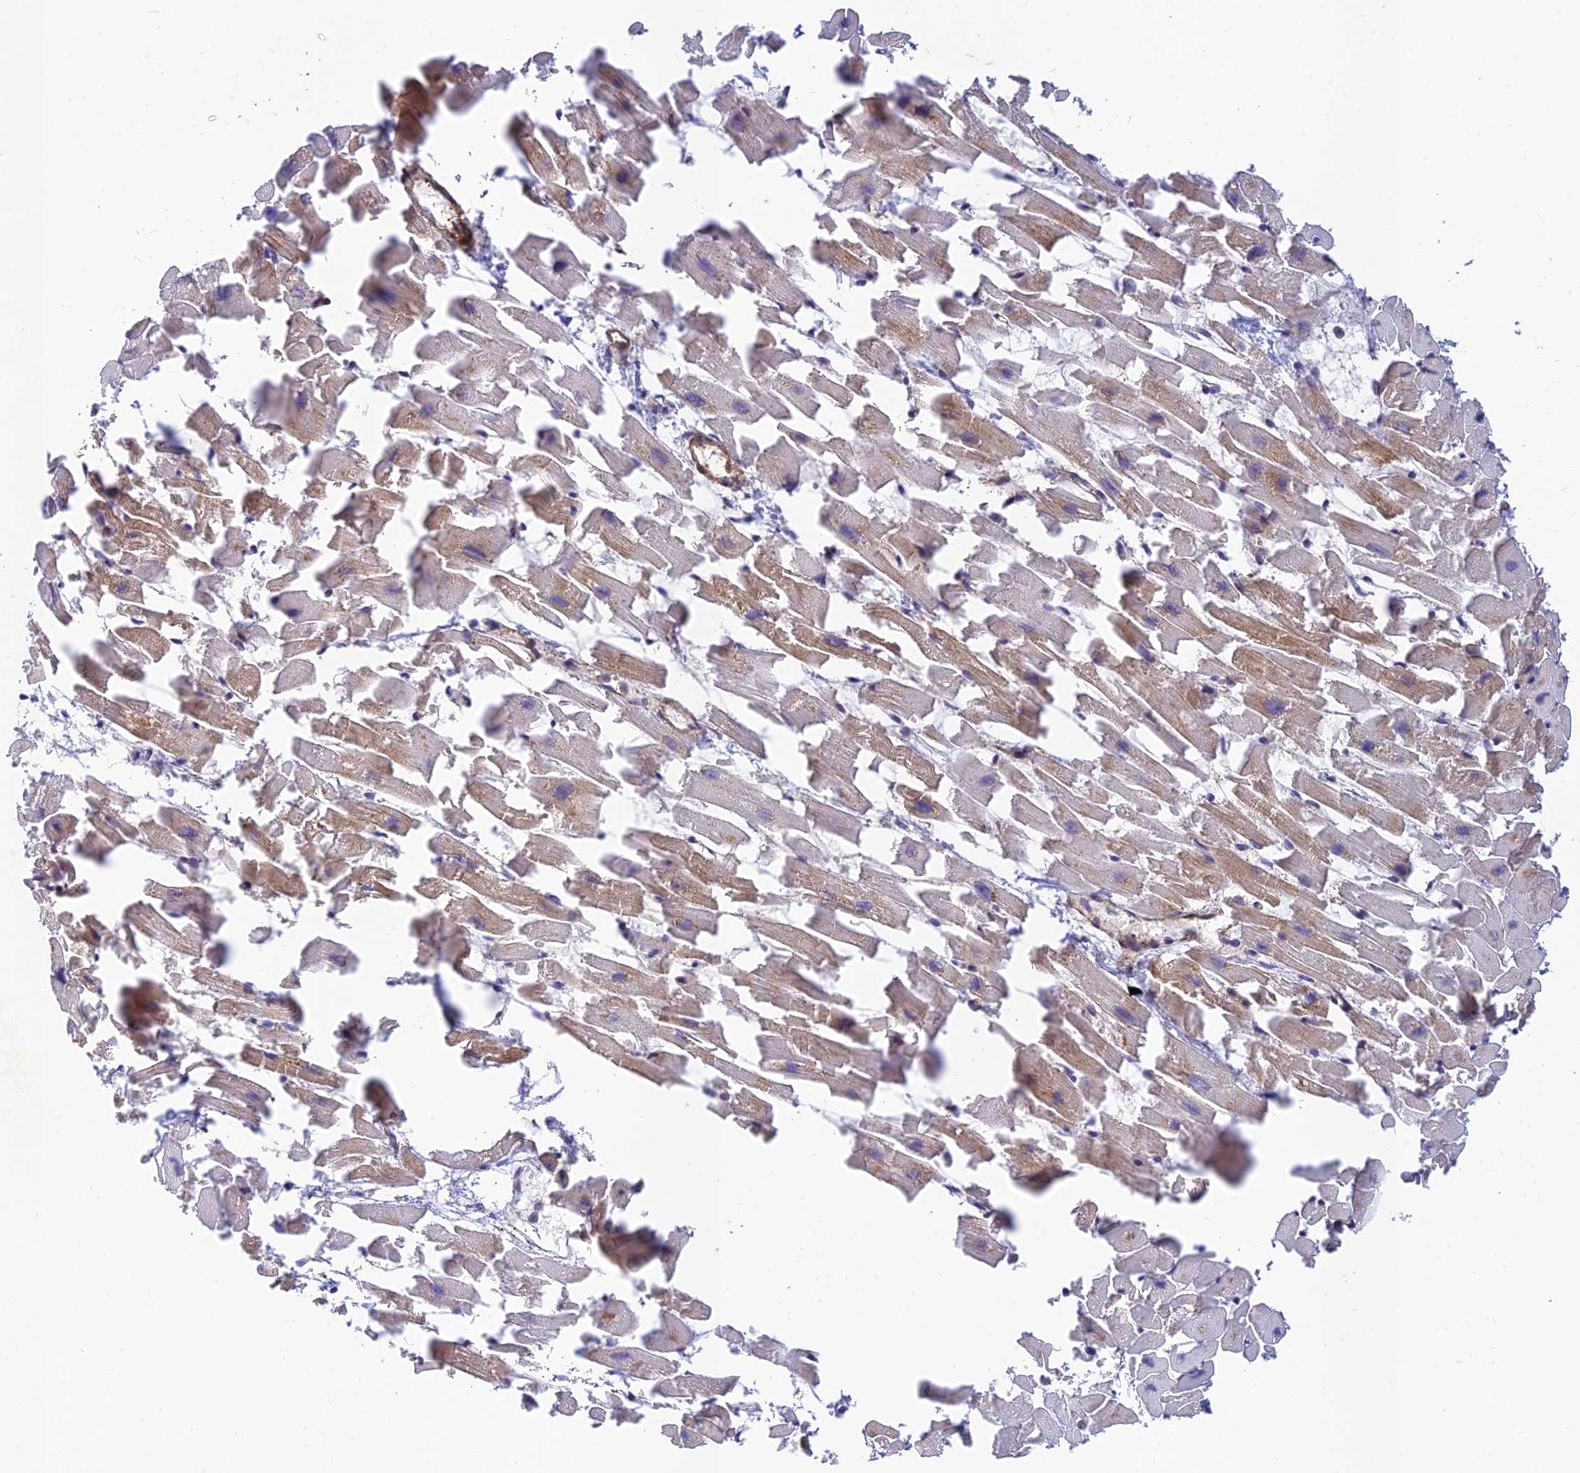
{"staining": {"intensity": "strong", "quantity": "25%-75%", "location": "cytoplasmic/membranous"}, "tissue": "heart muscle", "cell_type": "Cardiomyocytes", "image_type": "normal", "snomed": [{"axis": "morphology", "description": "Normal tissue, NOS"}, {"axis": "topography", "description": "Heart"}], "caption": "The micrograph reveals a brown stain indicating the presence of a protein in the cytoplasmic/membranous of cardiomyocytes in heart muscle.", "gene": "PPP1R12C", "patient": {"sex": "female", "age": 64}}